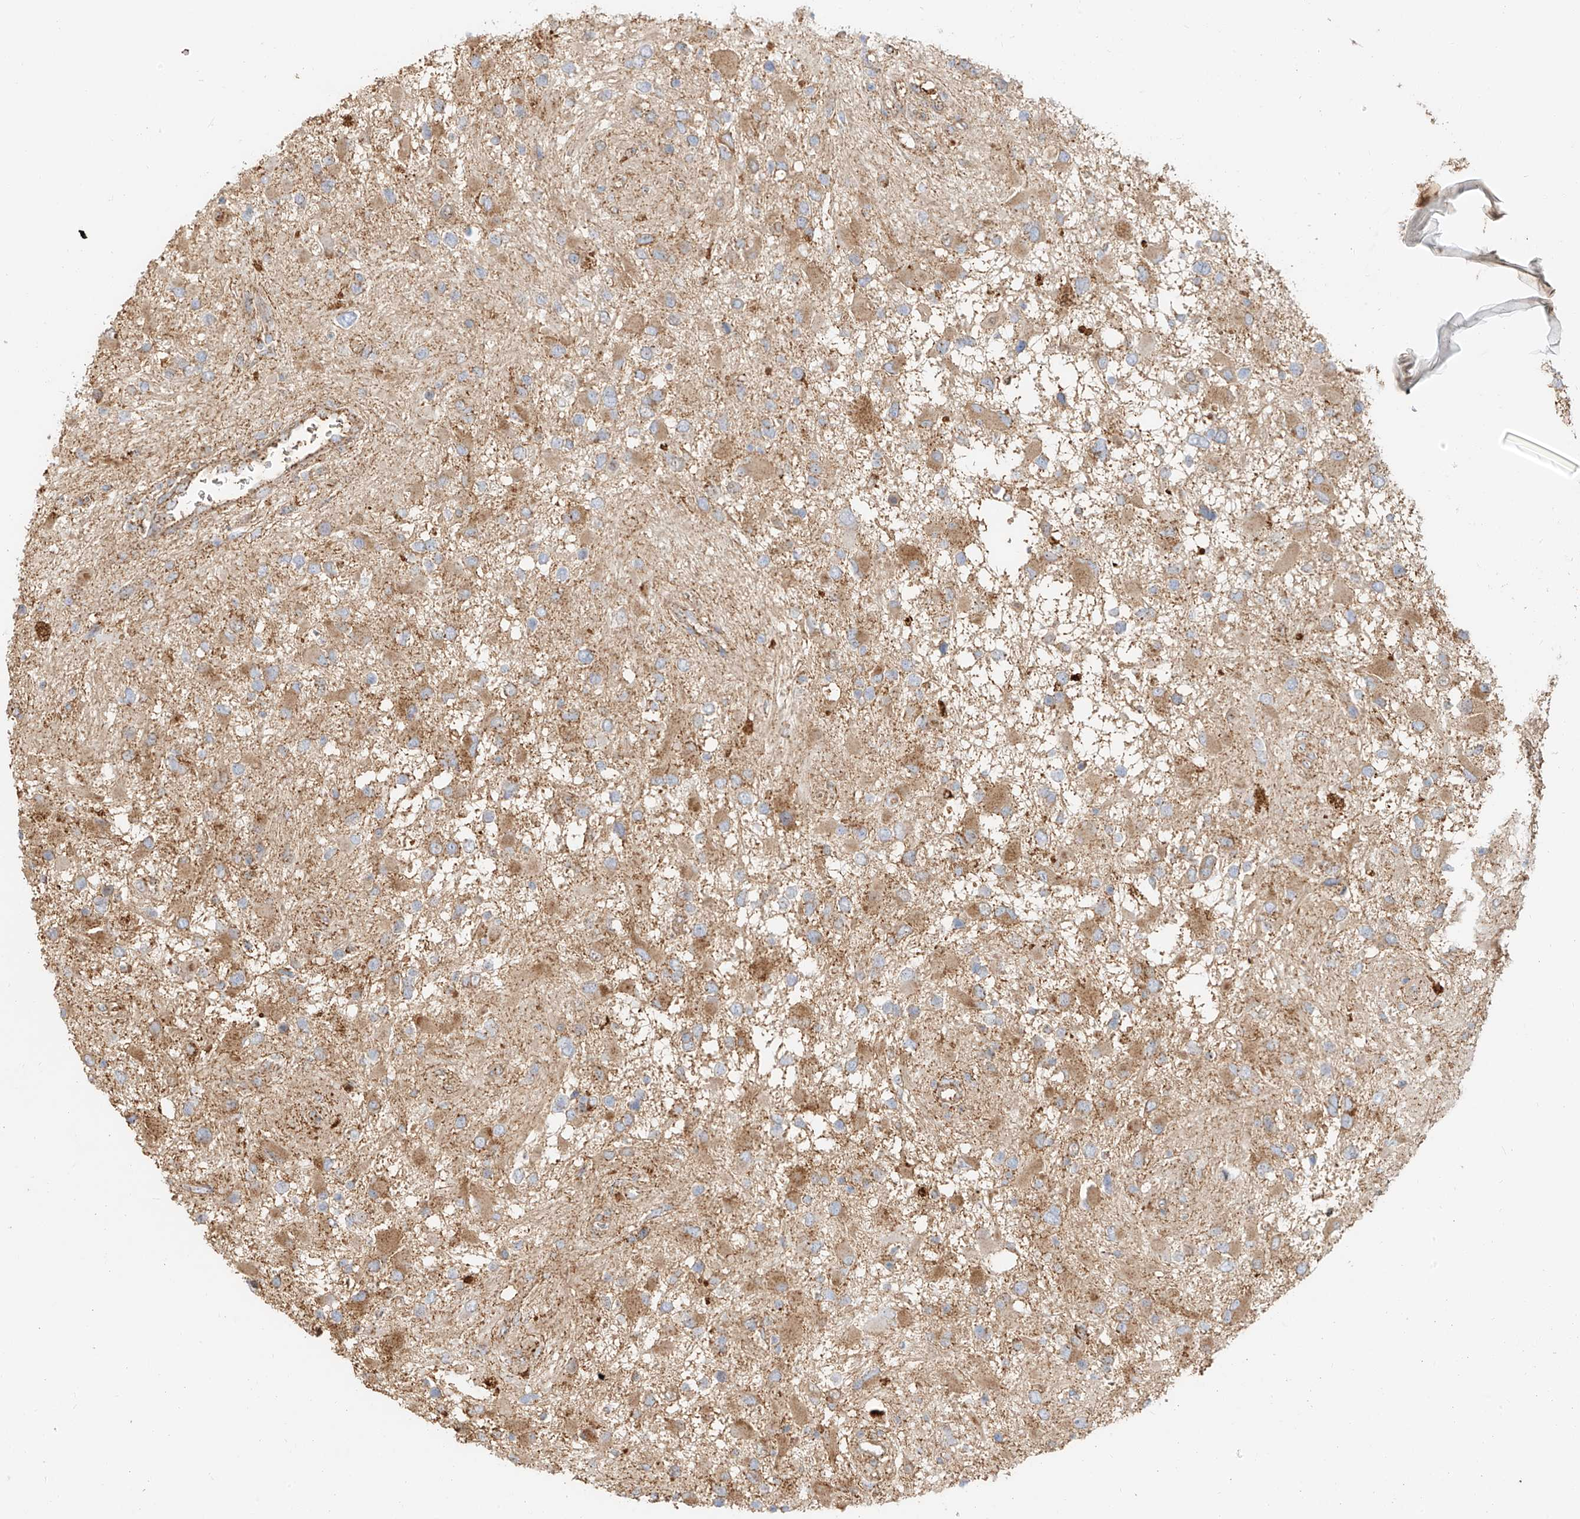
{"staining": {"intensity": "moderate", "quantity": "25%-75%", "location": "cytoplasmic/membranous"}, "tissue": "glioma", "cell_type": "Tumor cells", "image_type": "cancer", "snomed": [{"axis": "morphology", "description": "Glioma, malignant, High grade"}, {"axis": "topography", "description": "Brain"}], "caption": "Immunohistochemistry photomicrograph of neoplastic tissue: glioma stained using IHC demonstrates medium levels of moderate protein expression localized specifically in the cytoplasmic/membranous of tumor cells, appearing as a cytoplasmic/membranous brown color.", "gene": "OCSTAMP", "patient": {"sex": "male", "age": 53}}